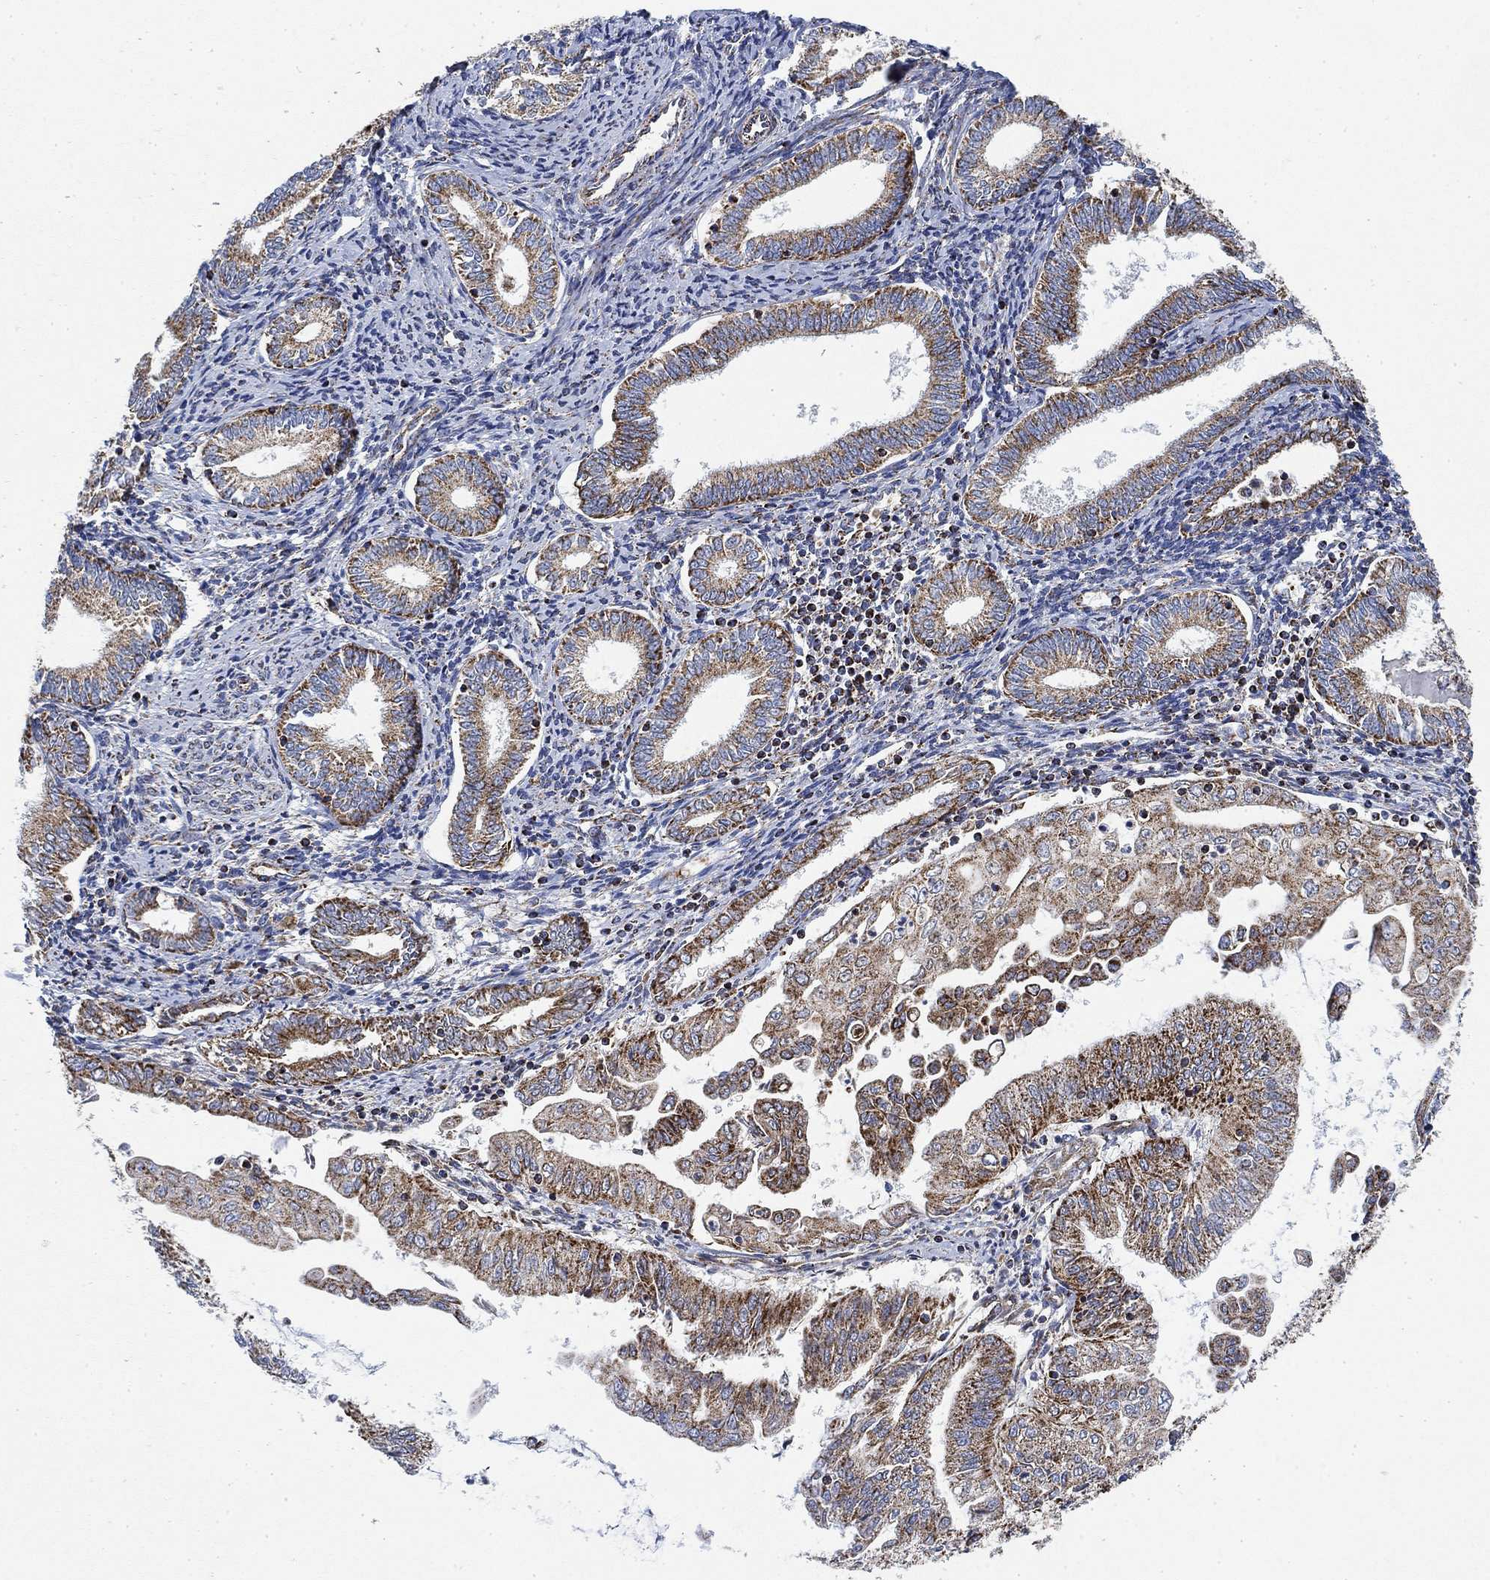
{"staining": {"intensity": "moderate", "quantity": ">75%", "location": "cytoplasmic/membranous"}, "tissue": "endometrial cancer", "cell_type": "Tumor cells", "image_type": "cancer", "snomed": [{"axis": "morphology", "description": "Adenocarcinoma, NOS"}, {"axis": "topography", "description": "Endometrium"}], "caption": "Immunohistochemical staining of endometrial cancer (adenocarcinoma) reveals medium levels of moderate cytoplasmic/membranous positivity in approximately >75% of tumor cells.", "gene": "NDUFS3", "patient": {"sex": "female", "age": 56}}